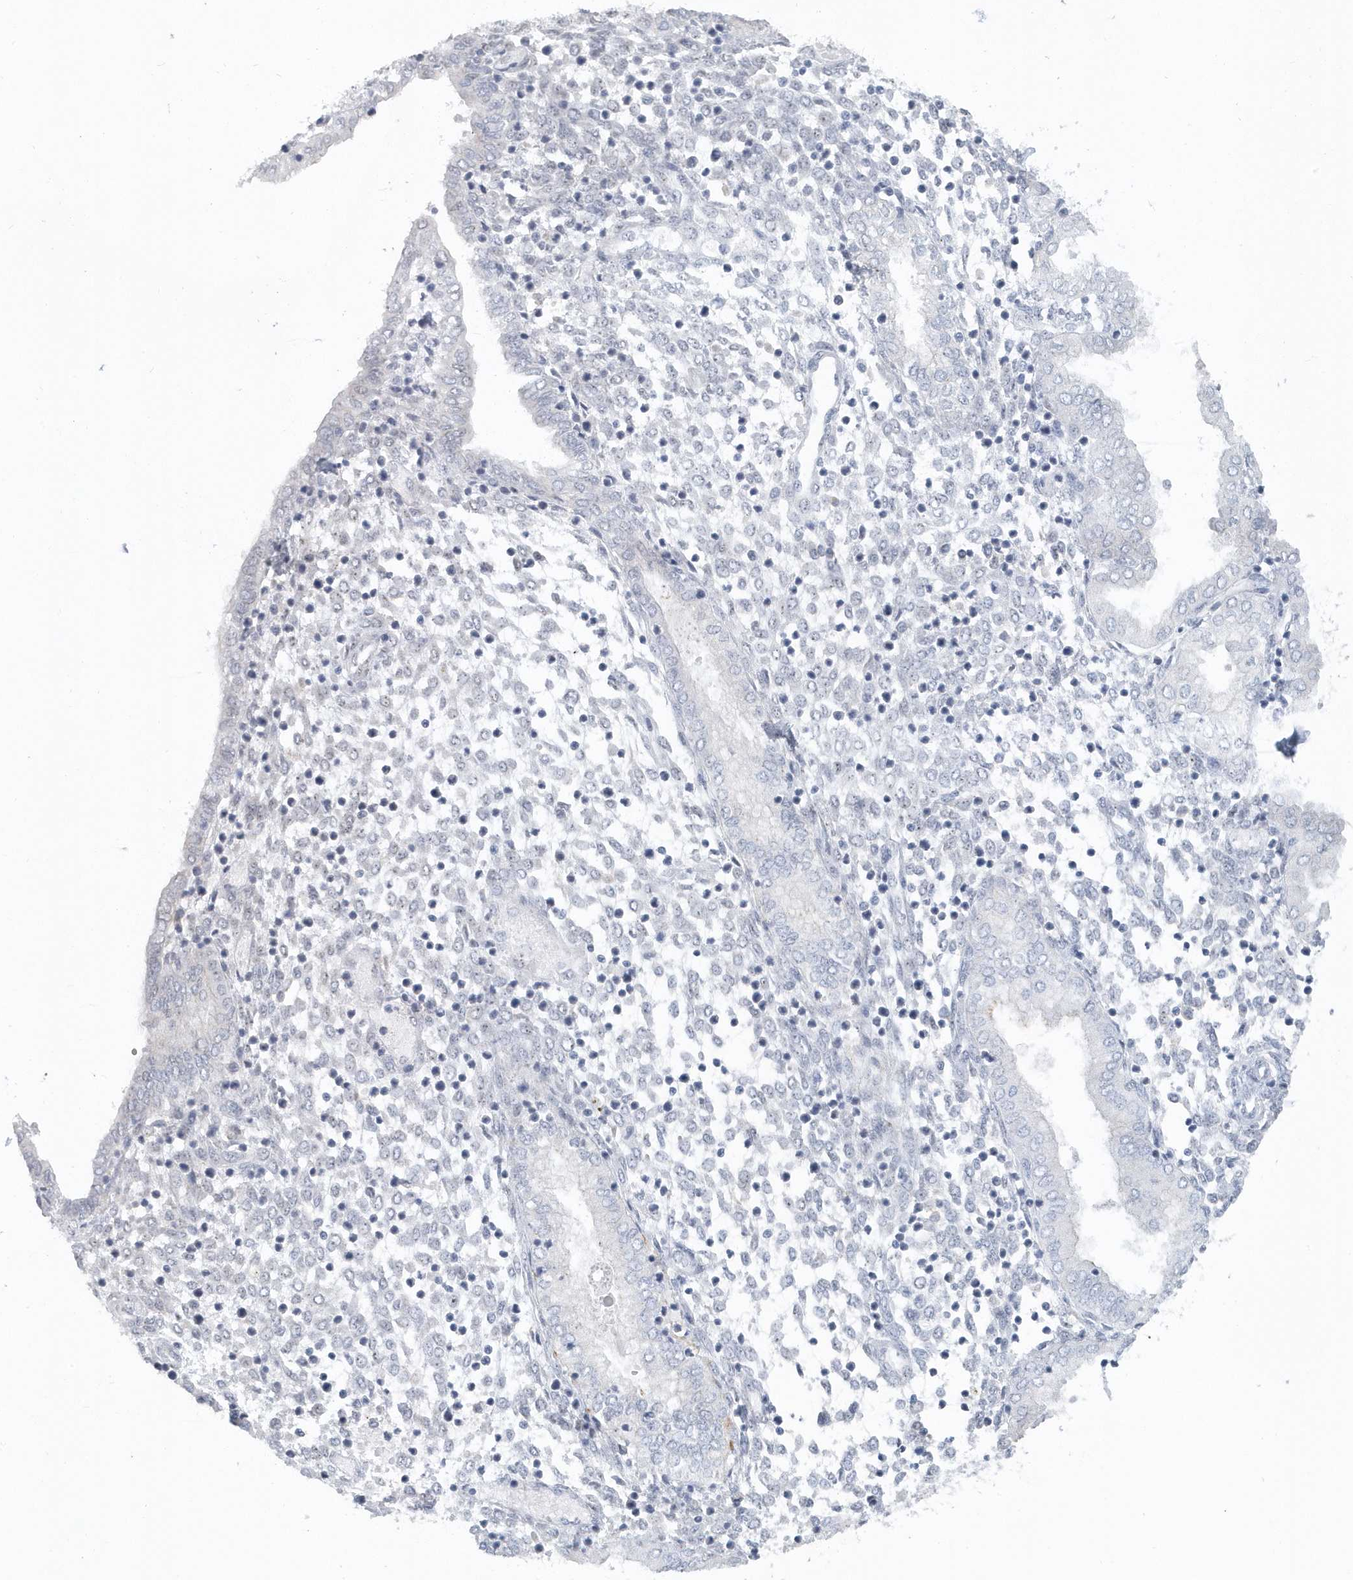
{"staining": {"intensity": "negative", "quantity": "none", "location": "none"}, "tissue": "endometrium", "cell_type": "Cells in endometrial stroma", "image_type": "normal", "snomed": [{"axis": "morphology", "description": "Normal tissue, NOS"}, {"axis": "topography", "description": "Endometrium"}], "caption": "DAB (3,3'-diaminobenzidine) immunohistochemical staining of normal endometrium shows no significant staining in cells in endometrial stroma. Brightfield microscopy of immunohistochemistry (IHC) stained with DAB (3,3'-diaminobenzidine) (brown) and hematoxylin (blue), captured at high magnification.", "gene": "RPF2", "patient": {"sex": "female", "age": 53}}